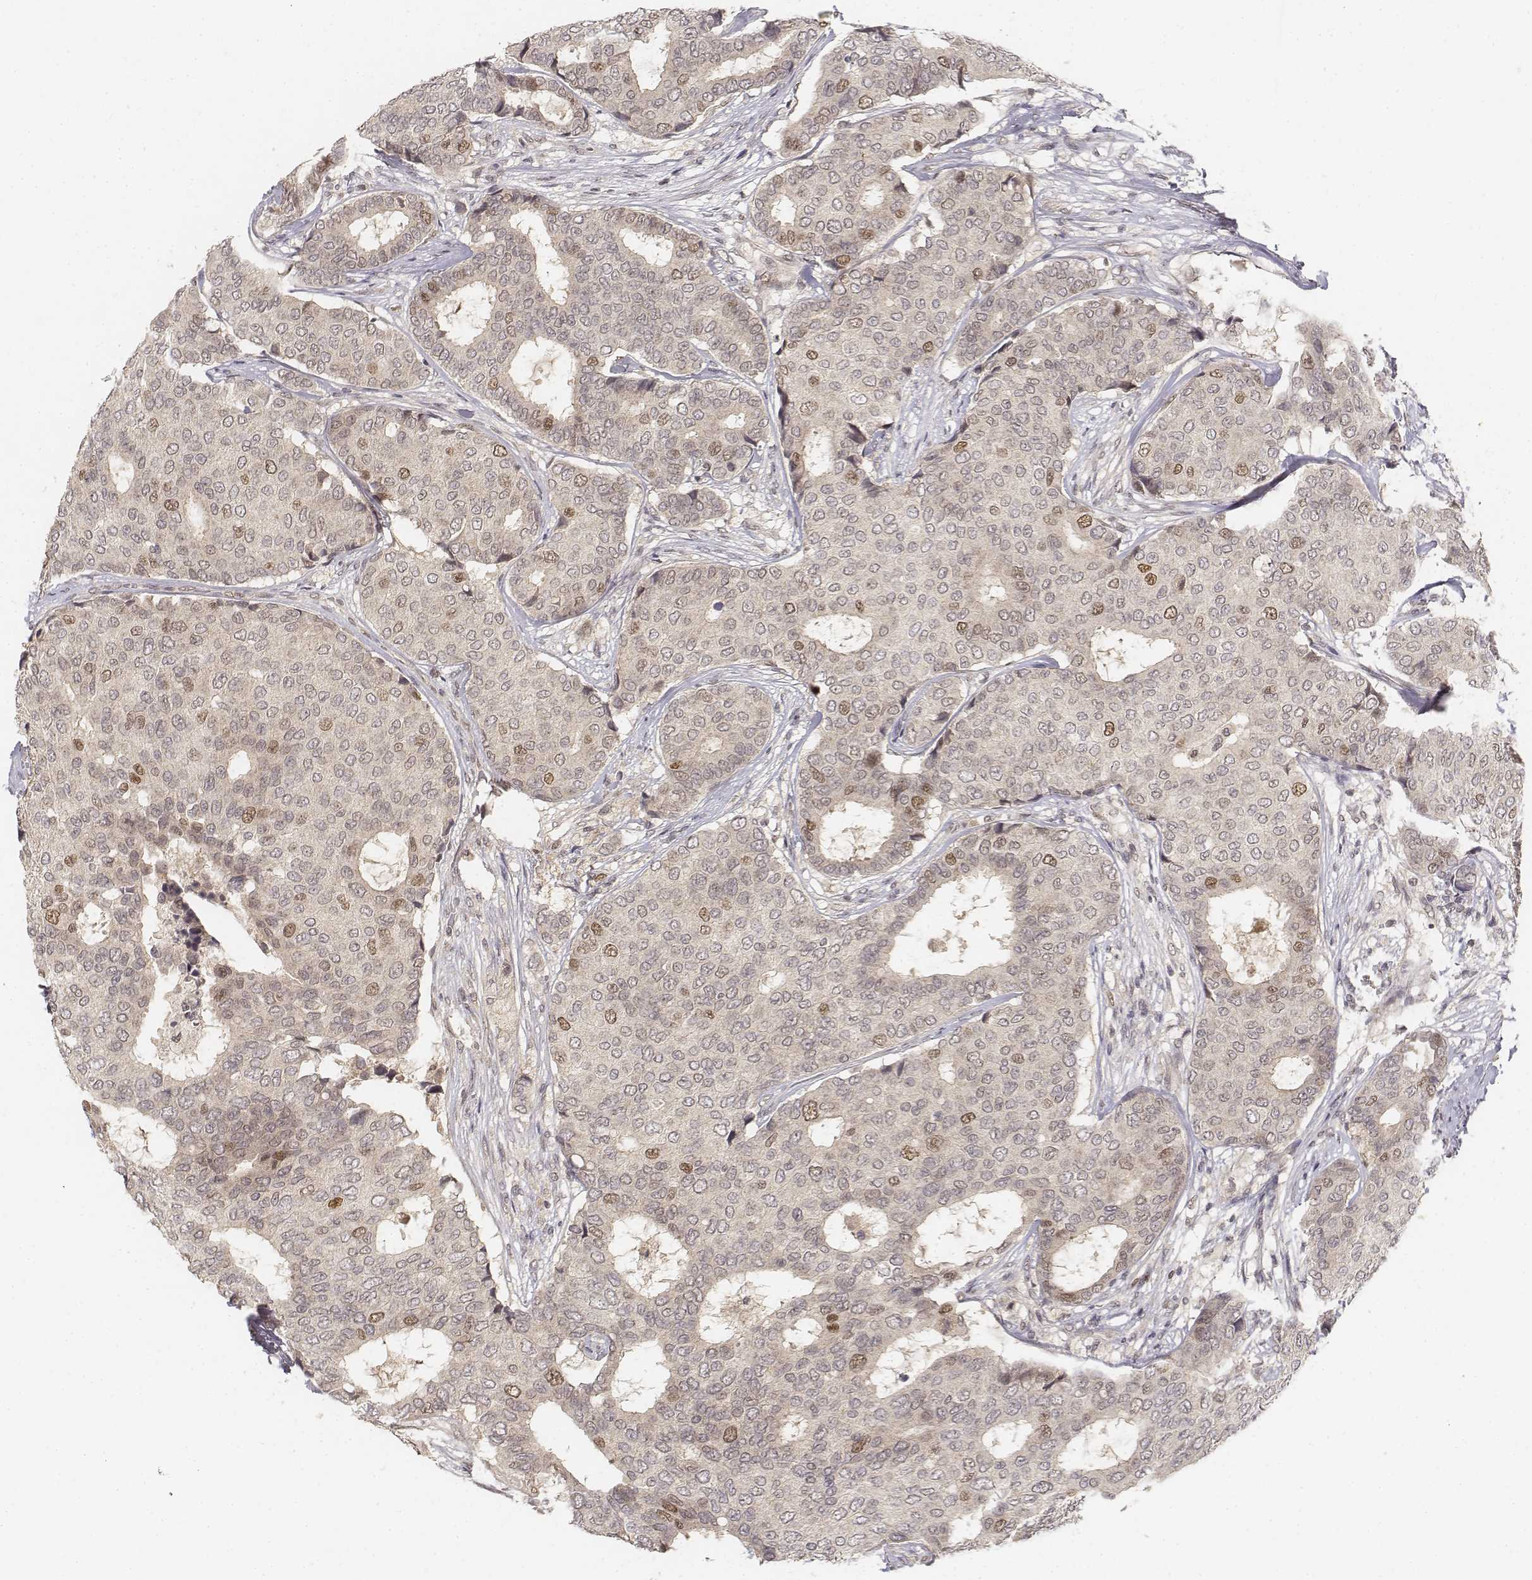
{"staining": {"intensity": "moderate", "quantity": "<25%", "location": "nuclear"}, "tissue": "breast cancer", "cell_type": "Tumor cells", "image_type": "cancer", "snomed": [{"axis": "morphology", "description": "Duct carcinoma"}, {"axis": "topography", "description": "Breast"}], "caption": "Moderate nuclear positivity for a protein is identified in approximately <25% of tumor cells of breast cancer (invasive ductal carcinoma) using immunohistochemistry (IHC).", "gene": "FANCD2", "patient": {"sex": "female", "age": 75}}